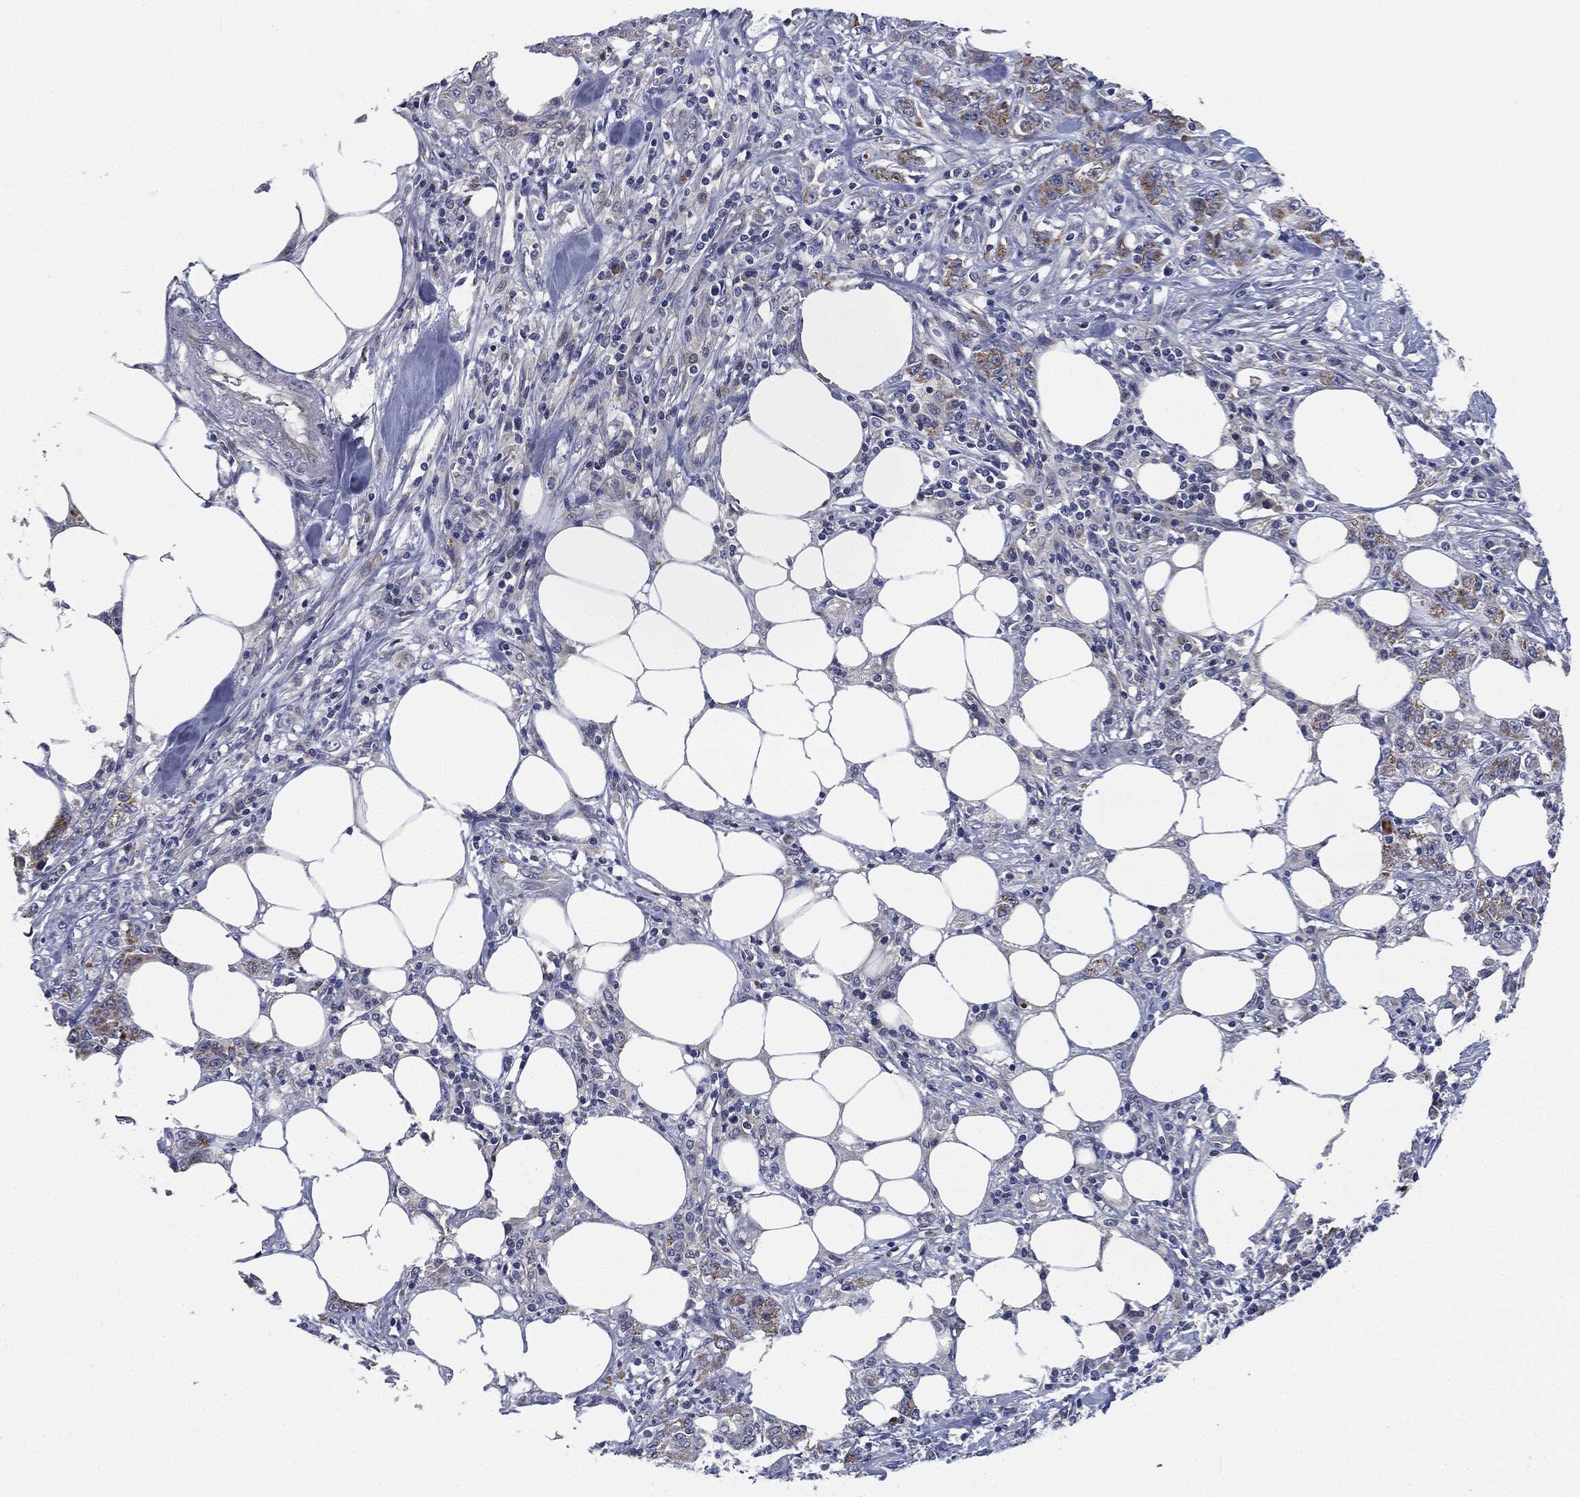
{"staining": {"intensity": "moderate", "quantity": "25%-75%", "location": "cytoplasmic/membranous"}, "tissue": "colorectal cancer", "cell_type": "Tumor cells", "image_type": "cancer", "snomed": [{"axis": "morphology", "description": "Adenocarcinoma, NOS"}, {"axis": "topography", "description": "Colon"}], "caption": "Colorectal adenocarcinoma was stained to show a protein in brown. There is medium levels of moderate cytoplasmic/membranous positivity in about 25%-75% of tumor cells.", "gene": "SIGLEC9", "patient": {"sex": "female", "age": 48}}